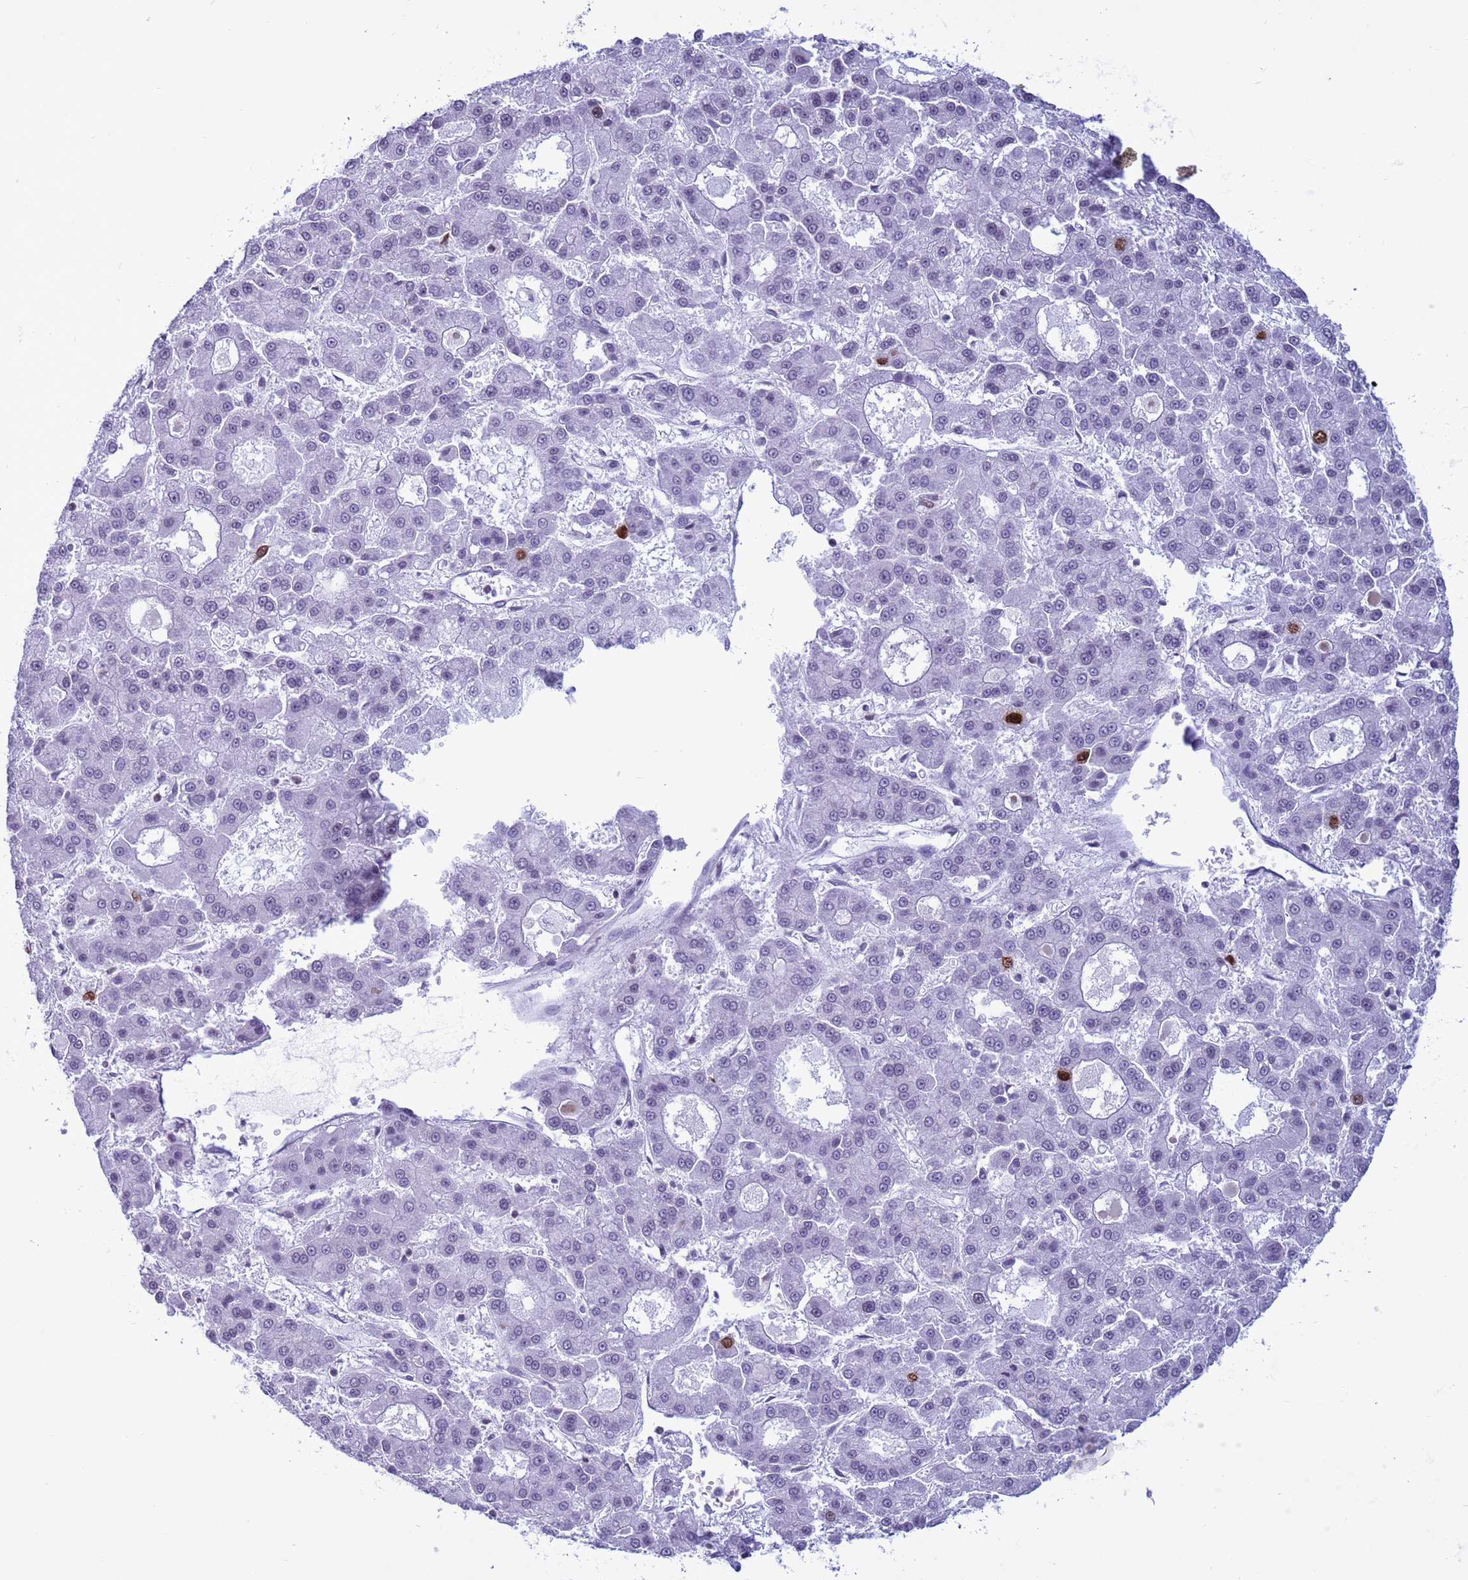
{"staining": {"intensity": "strong", "quantity": "<25%", "location": "nuclear"}, "tissue": "liver cancer", "cell_type": "Tumor cells", "image_type": "cancer", "snomed": [{"axis": "morphology", "description": "Carcinoma, Hepatocellular, NOS"}, {"axis": "topography", "description": "Liver"}], "caption": "A brown stain shows strong nuclear positivity of a protein in liver hepatocellular carcinoma tumor cells. (IHC, brightfield microscopy, high magnification).", "gene": "H4C8", "patient": {"sex": "male", "age": 70}}